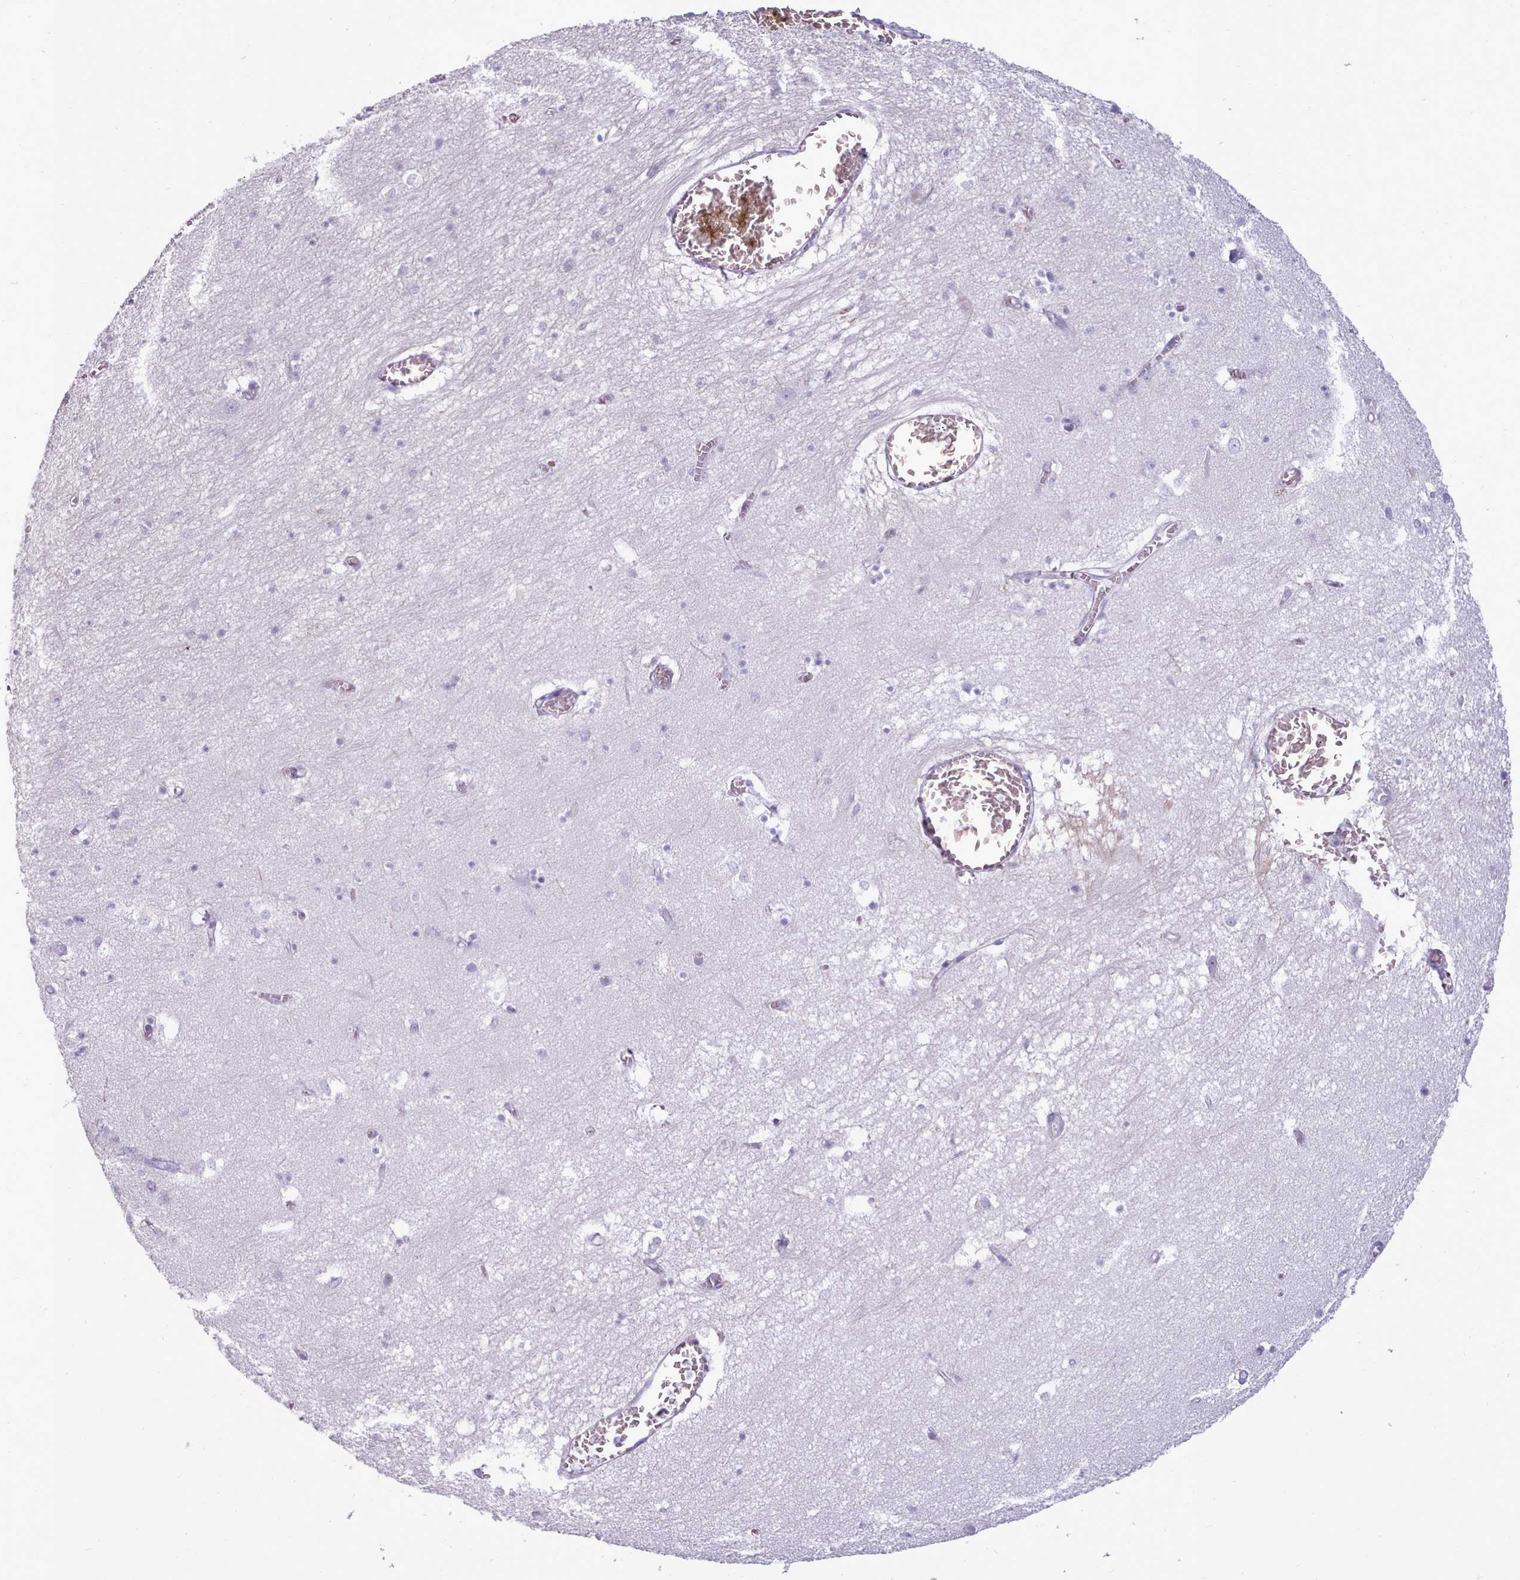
{"staining": {"intensity": "negative", "quantity": "none", "location": "none"}, "tissue": "hippocampus", "cell_type": "Glial cells", "image_type": "normal", "snomed": [{"axis": "morphology", "description": "Normal tissue, NOS"}, {"axis": "topography", "description": "Hippocampus"}], "caption": "Glial cells show no significant positivity in normal hippocampus. (IHC, brightfield microscopy, high magnification).", "gene": "ZNF43", "patient": {"sex": "female", "age": 64}}